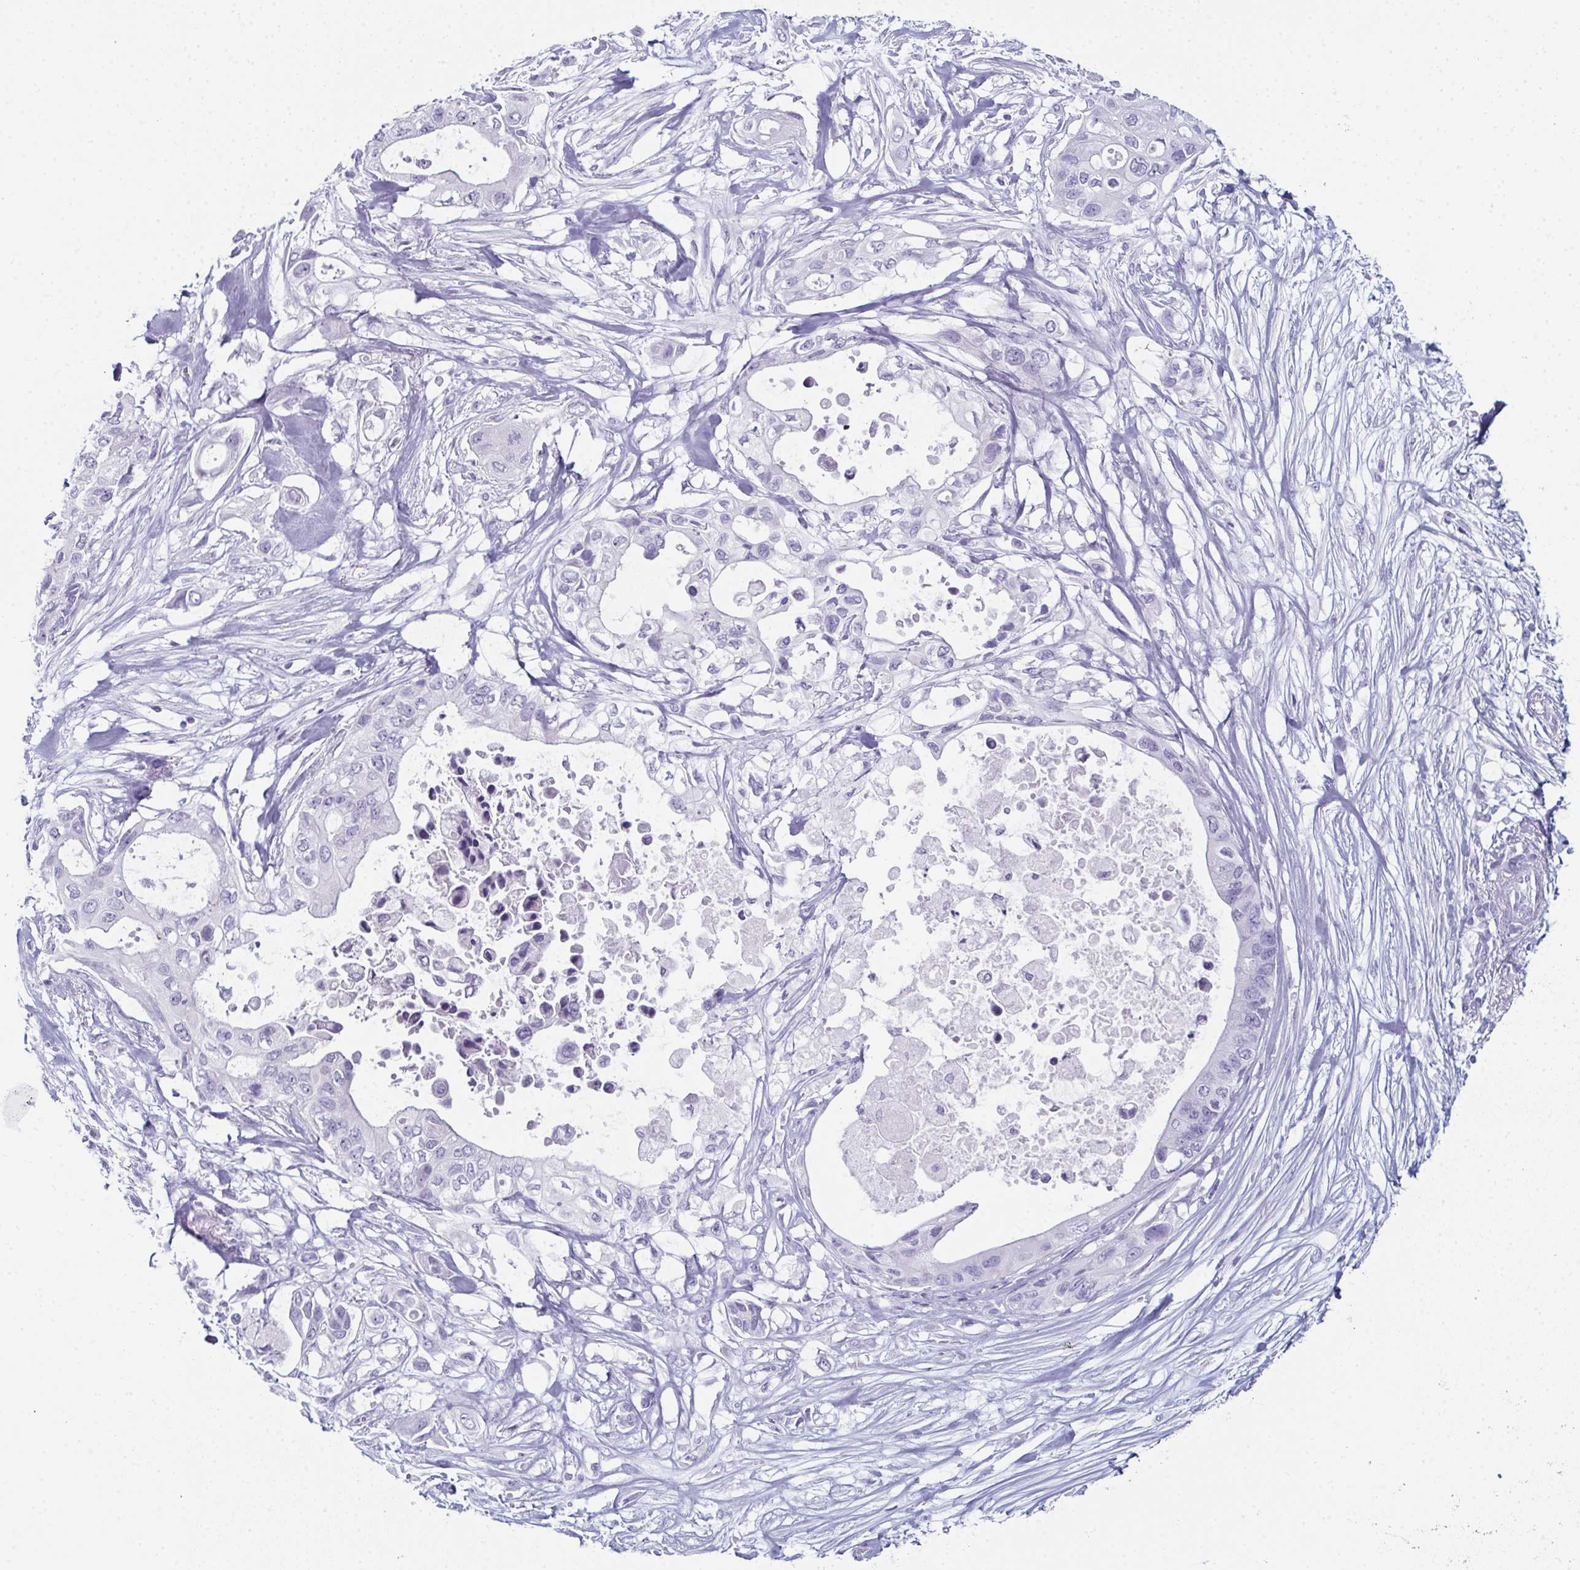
{"staining": {"intensity": "negative", "quantity": "none", "location": "none"}, "tissue": "pancreatic cancer", "cell_type": "Tumor cells", "image_type": "cancer", "snomed": [{"axis": "morphology", "description": "Adenocarcinoma, NOS"}, {"axis": "topography", "description": "Pancreas"}], "caption": "This is a histopathology image of immunohistochemistry (IHC) staining of pancreatic cancer (adenocarcinoma), which shows no positivity in tumor cells.", "gene": "ENKUR", "patient": {"sex": "female", "age": 63}}